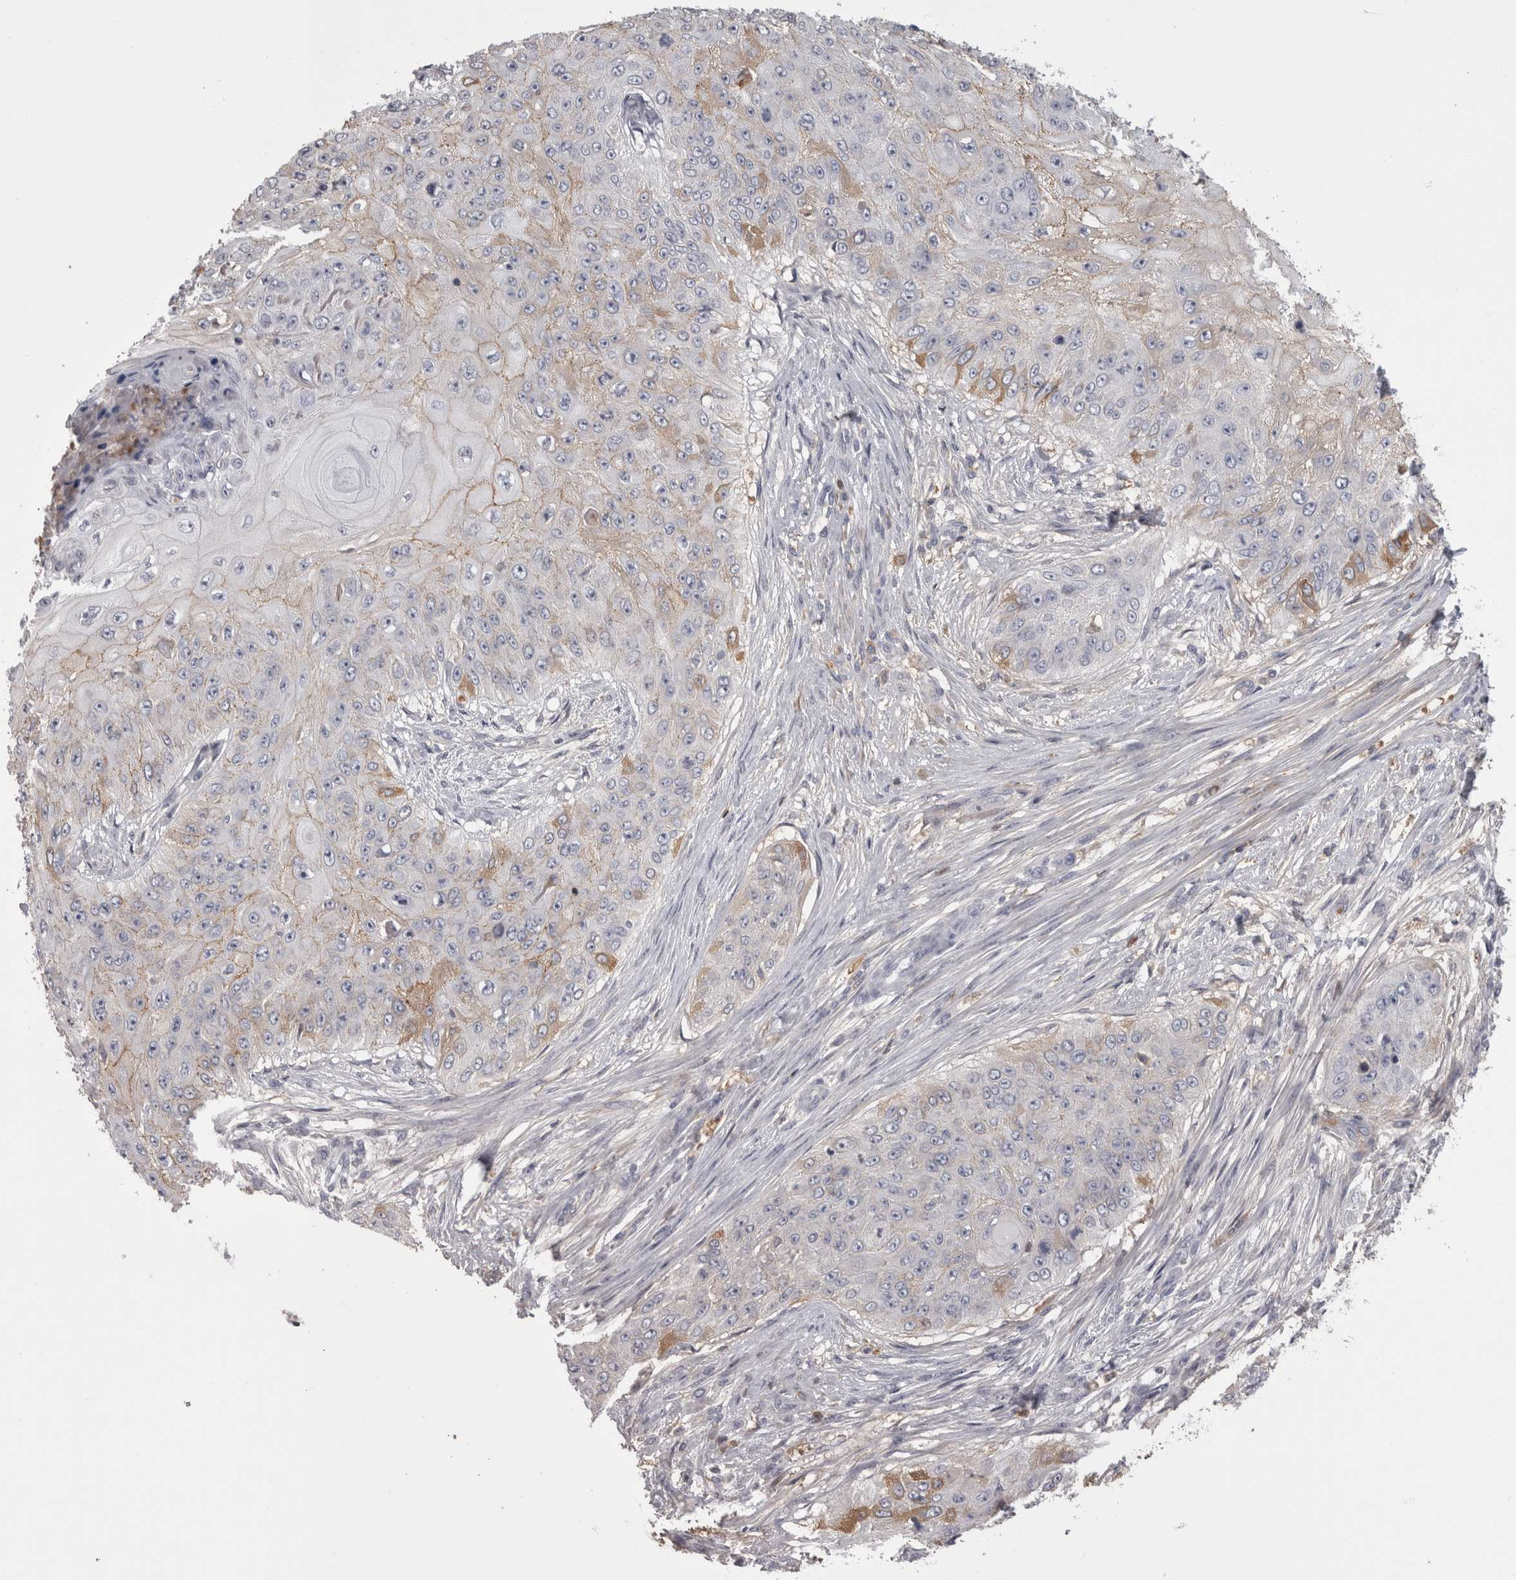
{"staining": {"intensity": "moderate", "quantity": "<25%", "location": "cytoplasmic/membranous"}, "tissue": "skin cancer", "cell_type": "Tumor cells", "image_type": "cancer", "snomed": [{"axis": "morphology", "description": "Squamous cell carcinoma, NOS"}, {"axis": "topography", "description": "Skin"}], "caption": "Immunohistochemistry (IHC) (DAB) staining of human skin cancer shows moderate cytoplasmic/membranous protein staining in about <25% of tumor cells.", "gene": "SAA4", "patient": {"sex": "female", "age": 80}}